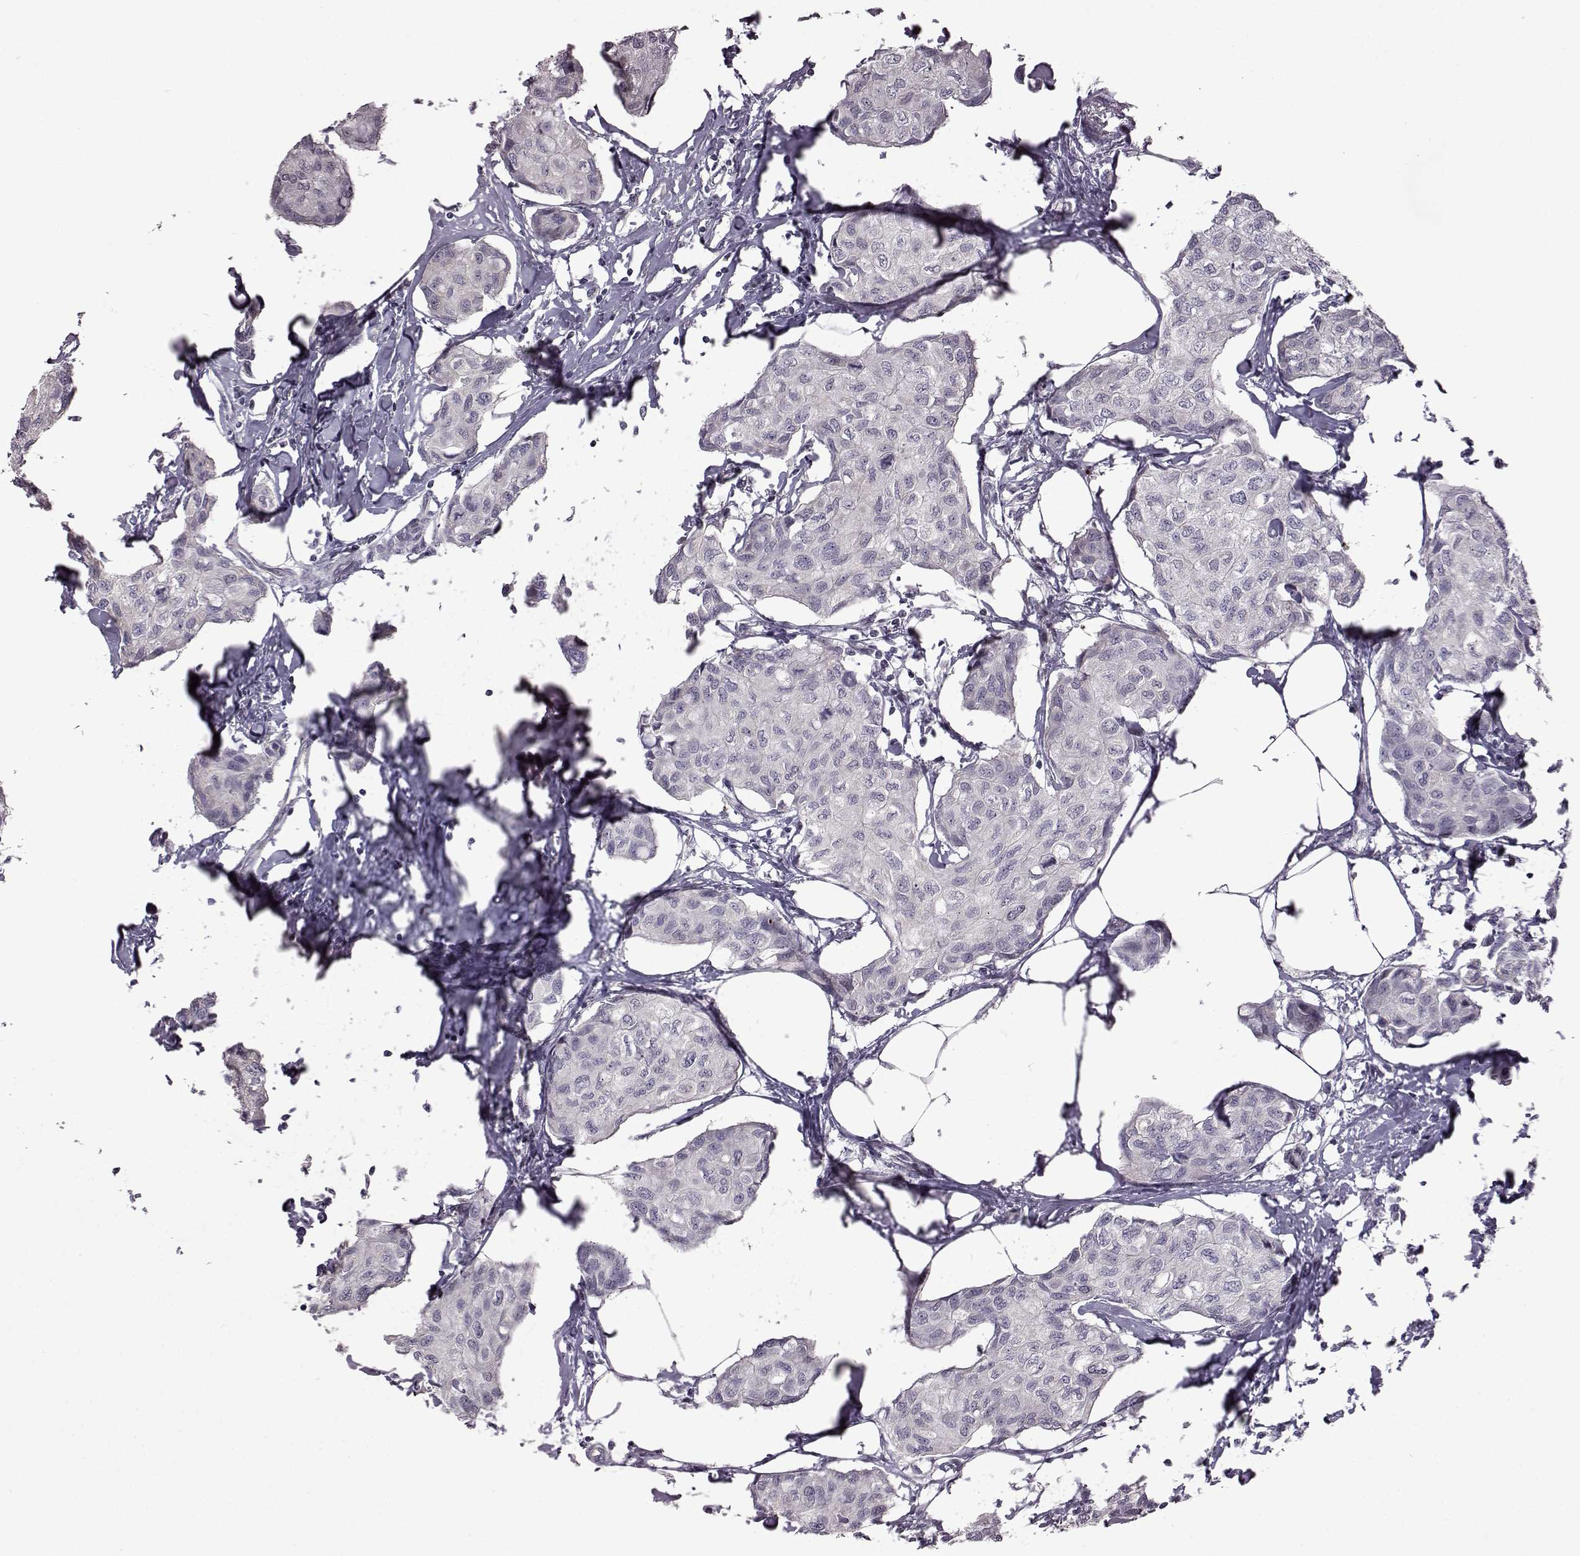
{"staining": {"intensity": "negative", "quantity": "none", "location": "none"}, "tissue": "breast cancer", "cell_type": "Tumor cells", "image_type": "cancer", "snomed": [{"axis": "morphology", "description": "Duct carcinoma"}, {"axis": "topography", "description": "Breast"}], "caption": "IHC image of breast cancer stained for a protein (brown), which demonstrates no positivity in tumor cells.", "gene": "GAL", "patient": {"sex": "female", "age": 80}}